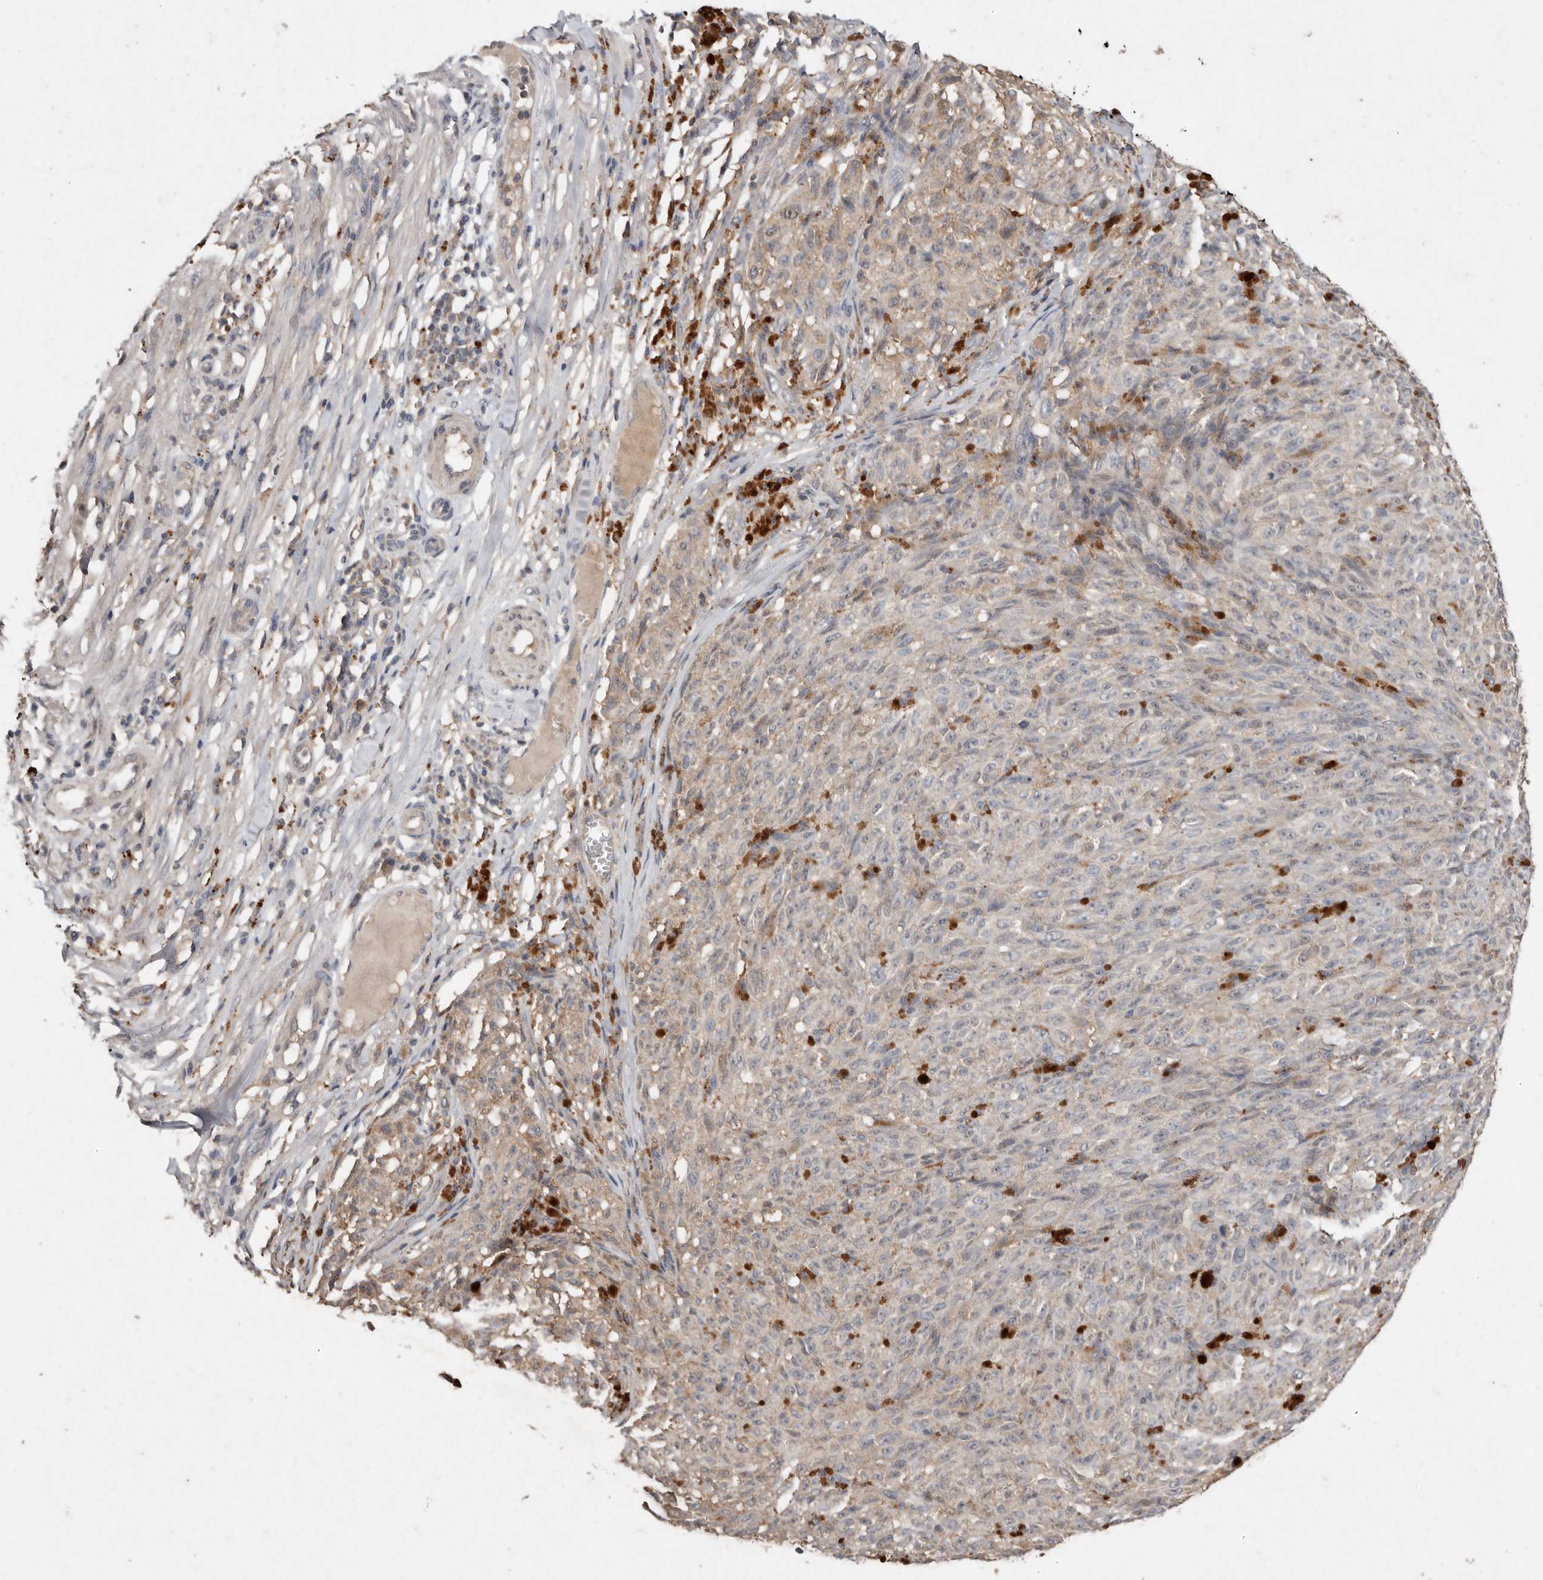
{"staining": {"intensity": "weak", "quantity": "25%-75%", "location": "cytoplasmic/membranous"}, "tissue": "melanoma", "cell_type": "Tumor cells", "image_type": "cancer", "snomed": [{"axis": "morphology", "description": "Malignant melanoma, NOS"}, {"axis": "topography", "description": "Skin"}], "caption": "Malignant melanoma stained with immunohistochemistry reveals weak cytoplasmic/membranous expression in approximately 25%-75% of tumor cells.", "gene": "EDEM1", "patient": {"sex": "female", "age": 82}}